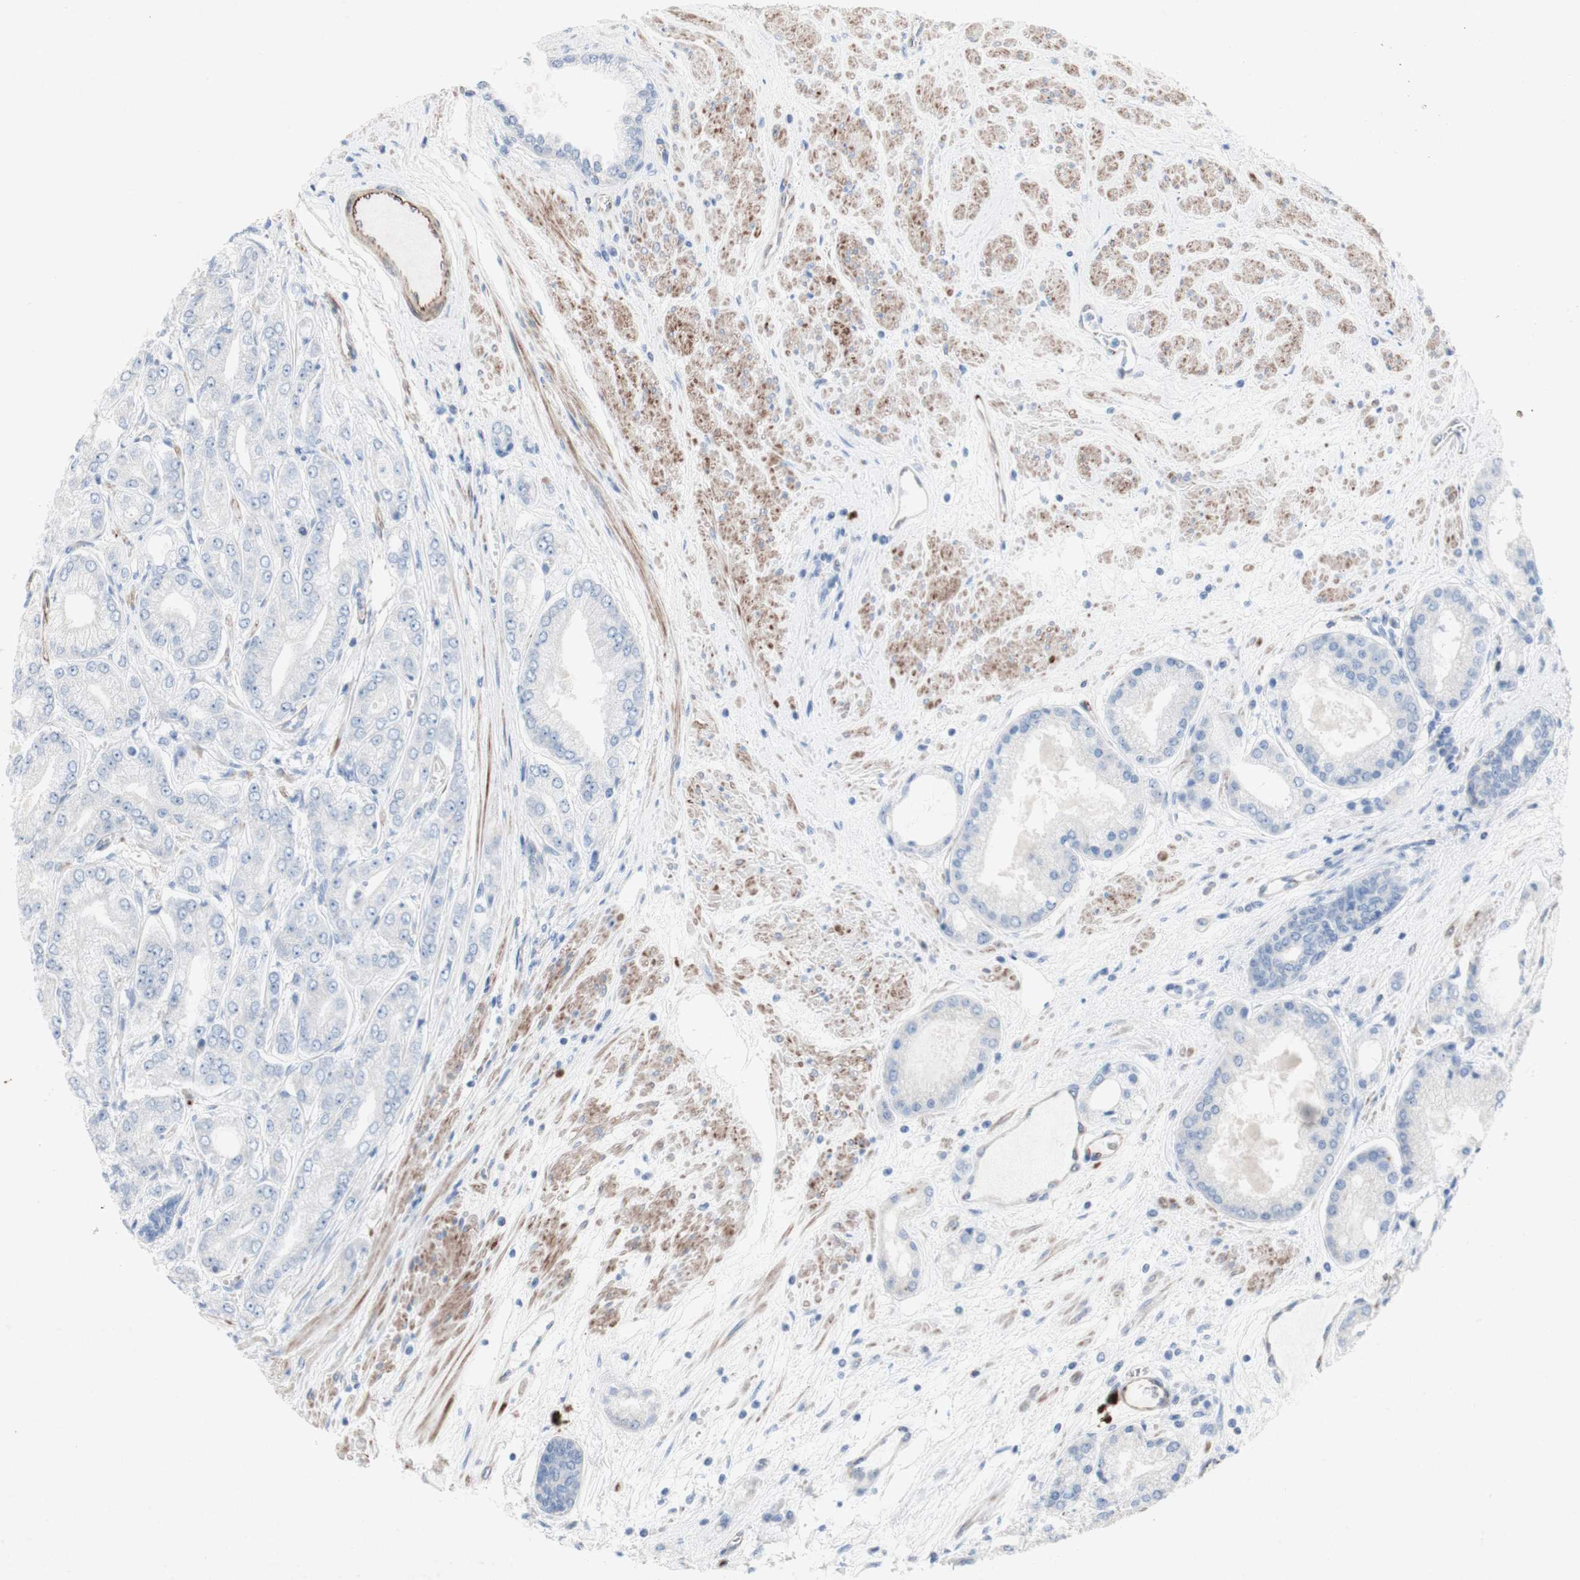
{"staining": {"intensity": "negative", "quantity": "none", "location": "none"}, "tissue": "prostate cancer", "cell_type": "Tumor cells", "image_type": "cancer", "snomed": [{"axis": "morphology", "description": "Adenocarcinoma, High grade"}, {"axis": "topography", "description": "Prostate"}], "caption": "Tumor cells show no significant expression in prostate cancer (high-grade adenocarcinoma).", "gene": "AGPAT5", "patient": {"sex": "male", "age": 59}}